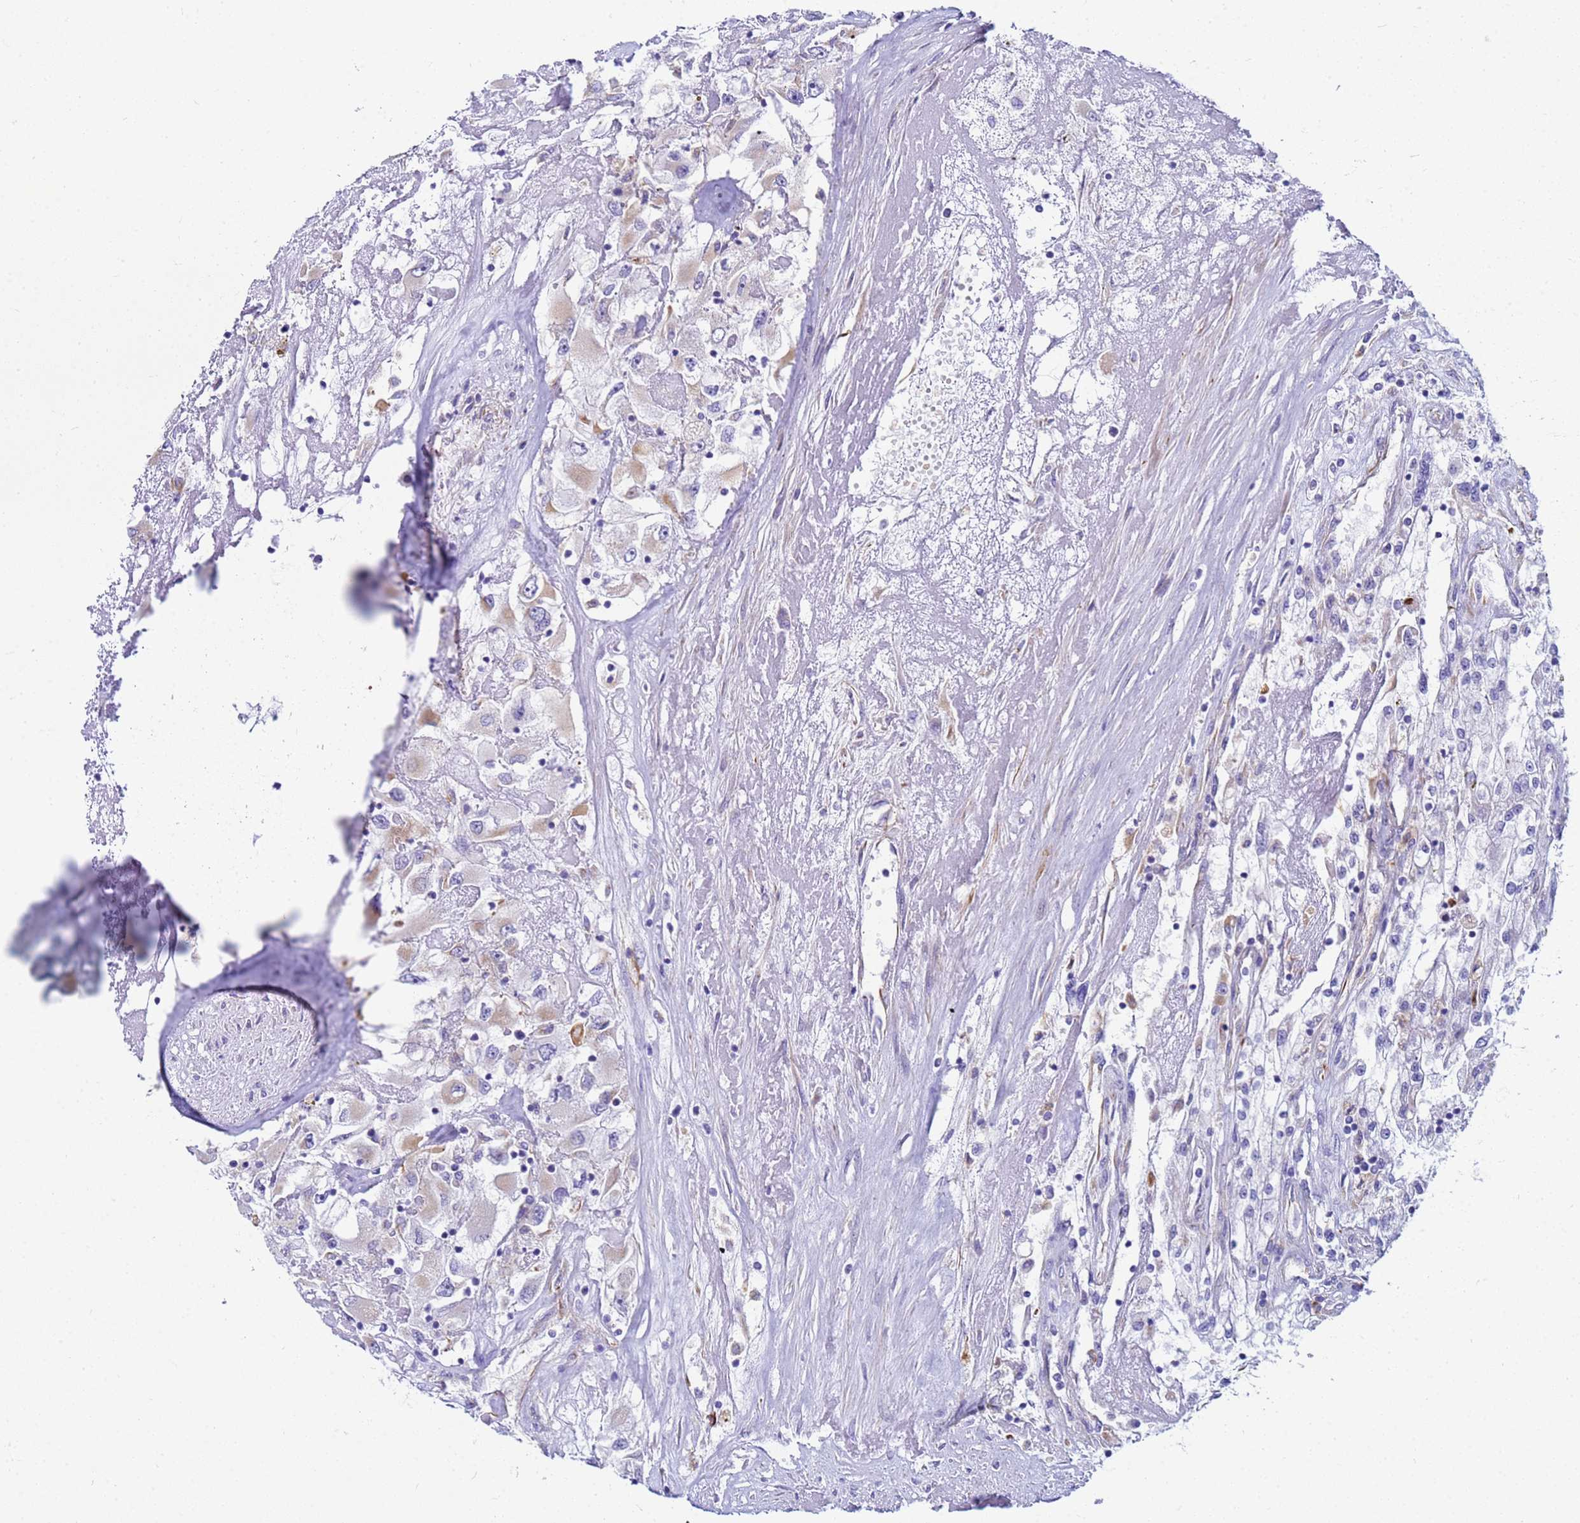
{"staining": {"intensity": "negative", "quantity": "none", "location": "none"}, "tissue": "renal cancer", "cell_type": "Tumor cells", "image_type": "cancer", "snomed": [{"axis": "morphology", "description": "Adenocarcinoma, NOS"}, {"axis": "topography", "description": "Kidney"}], "caption": "Human renal cancer stained for a protein using IHC reveals no staining in tumor cells.", "gene": "UBXN2B", "patient": {"sex": "female", "age": 52}}